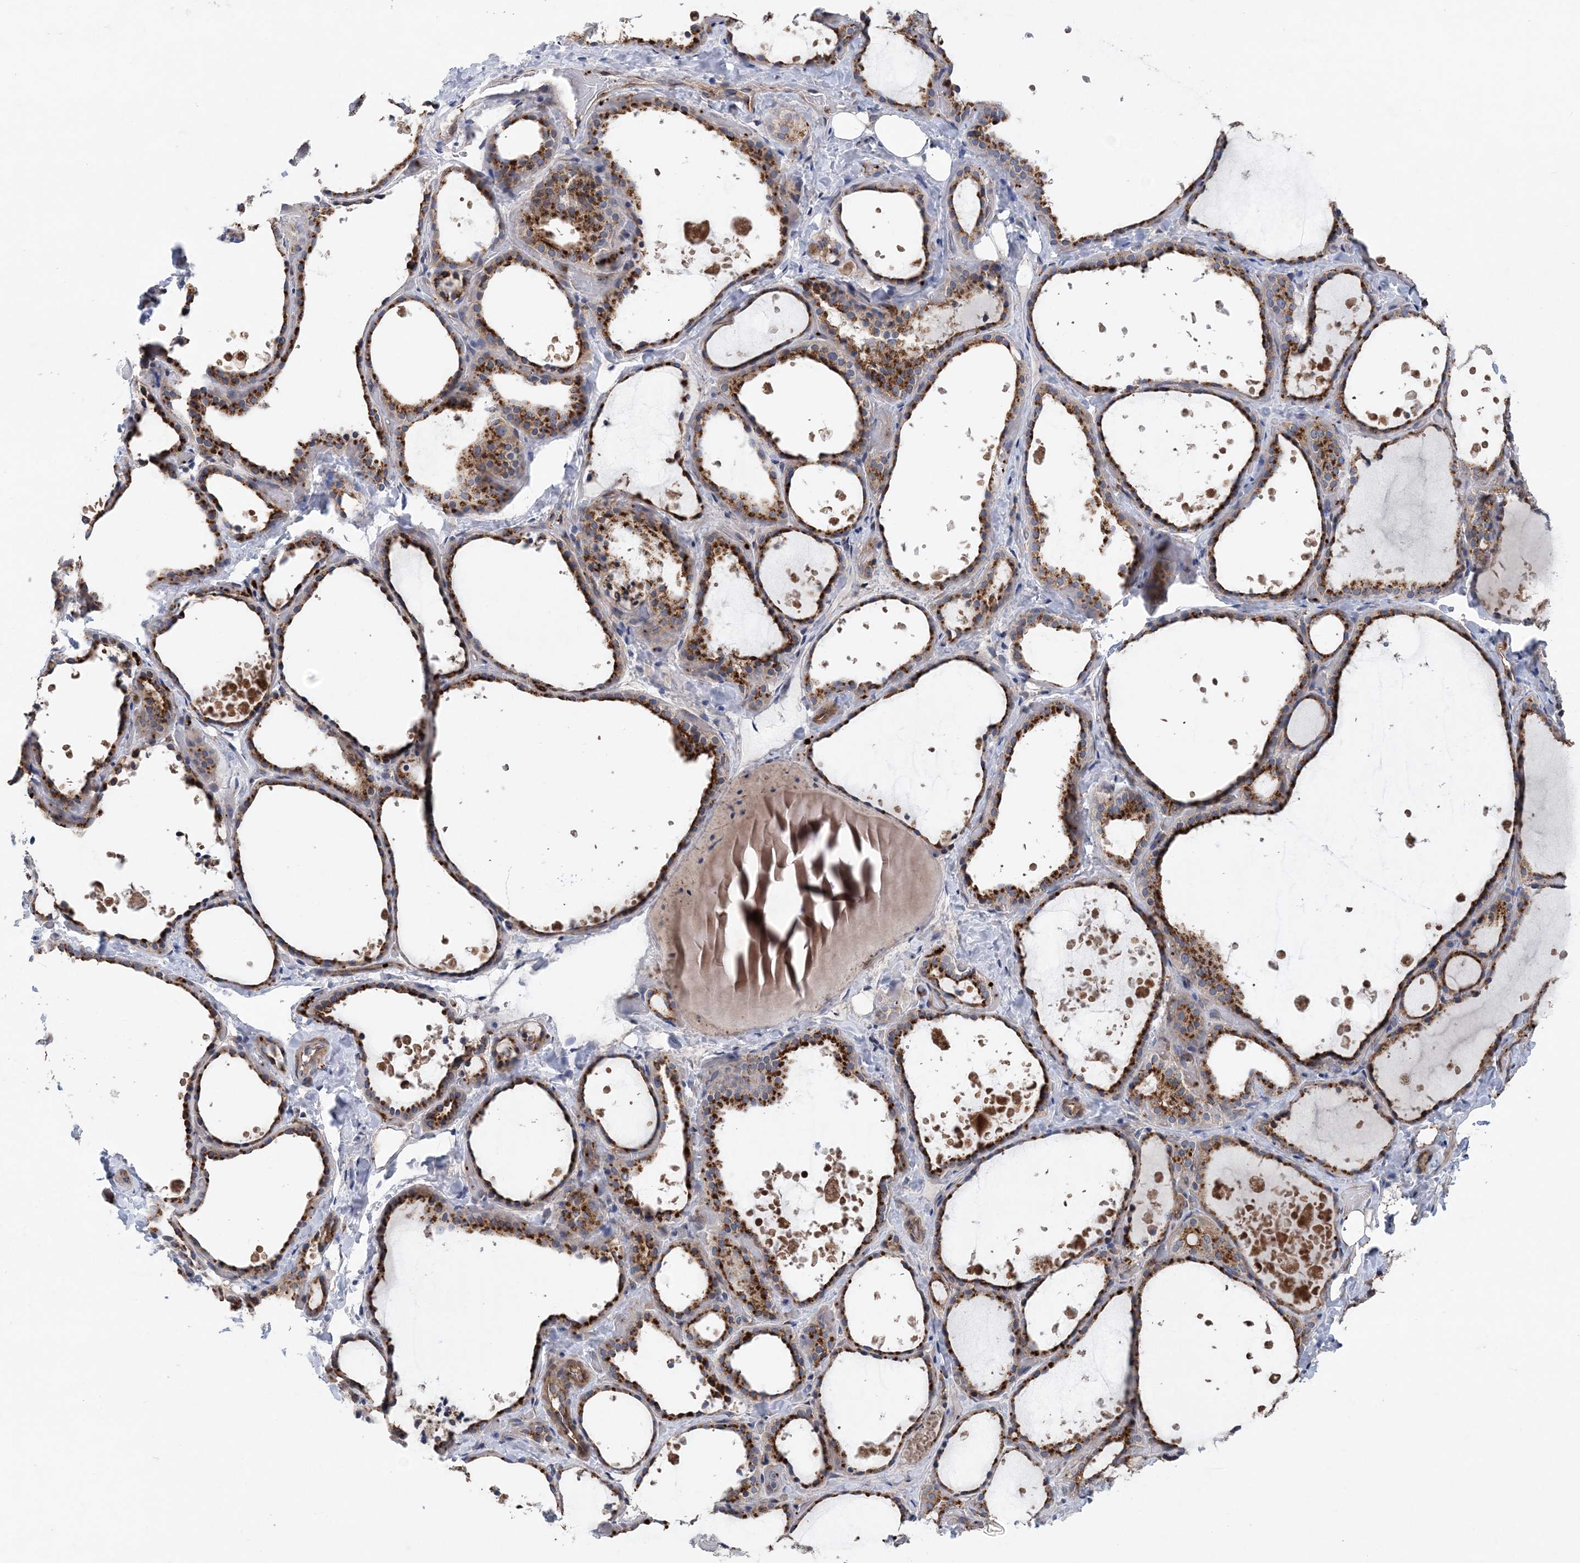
{"staining": {"intensity": "strong", "quantity": ">75%", "location": "cytoplasmic/membranous"}, "tissue": "thyroid gland", "cell_type": "Glandular cells", "image_type": "normal", "snomed": [{"axis": "morphology", "description": "Normal tissue, NOS"}, {"axis": "topography", "description": "Thyroid gland"}], "caption": "A photomicrograph of thyroid gland stained for a protein exhibits strong cytoplasmic/membranous brown staining in glandular cells. Using DAB (brown) and hematoxylin (blue) stains, captured at high magnification using brightfield microscopy.", "gene": "PTTG1IP", "patient": {"sex": "female", "age": 44}}